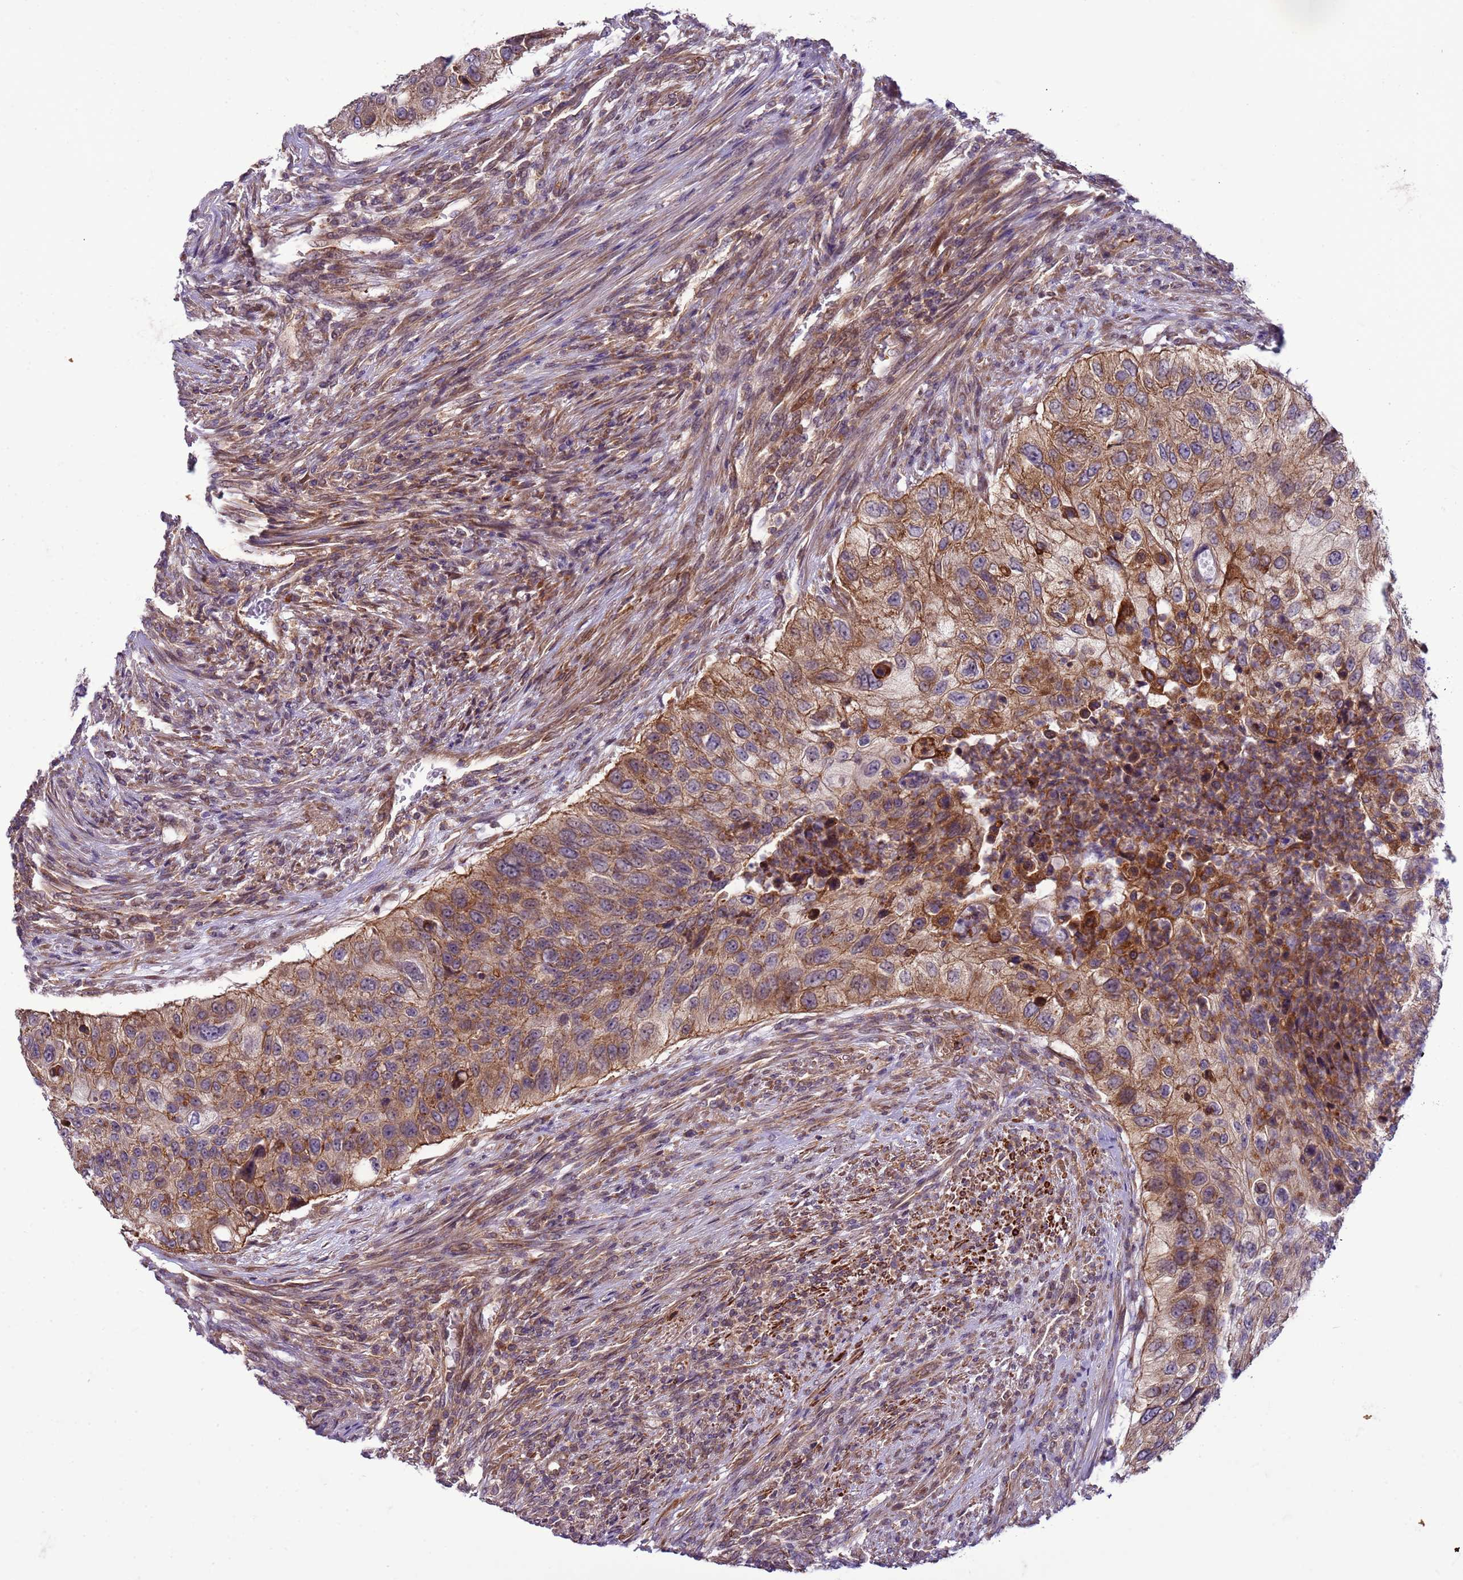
{"staining": {"intensity": "moderate", "quantity": ">75%", "location": "cytoplasmic/membranous"}, "tissue": "urothelial cancer", "cell_type": "Tumor cells", "image_type": "cancer", "snomed": [{"axis": "morphology", "description": "Urothelial carcinoma, High grade"}, {"axis": "topography", "description": "Urinary bladder"}], "caption": "Urothelial cancer stained with DAB (3,3'-diaminobenzidine) immunohistochemistry reveals medium levels of moderate cytoplasmic/membranous positivity in approximately >75% of tumor cells. The protein is stained brown, and the nuclei are stained in blue (DAB (3,3'-diaminobenzidine) IHC with brightfield microscopy, high magnification).", "gene": "GEN1", "patient": {"sex": "female", "age": 60}}